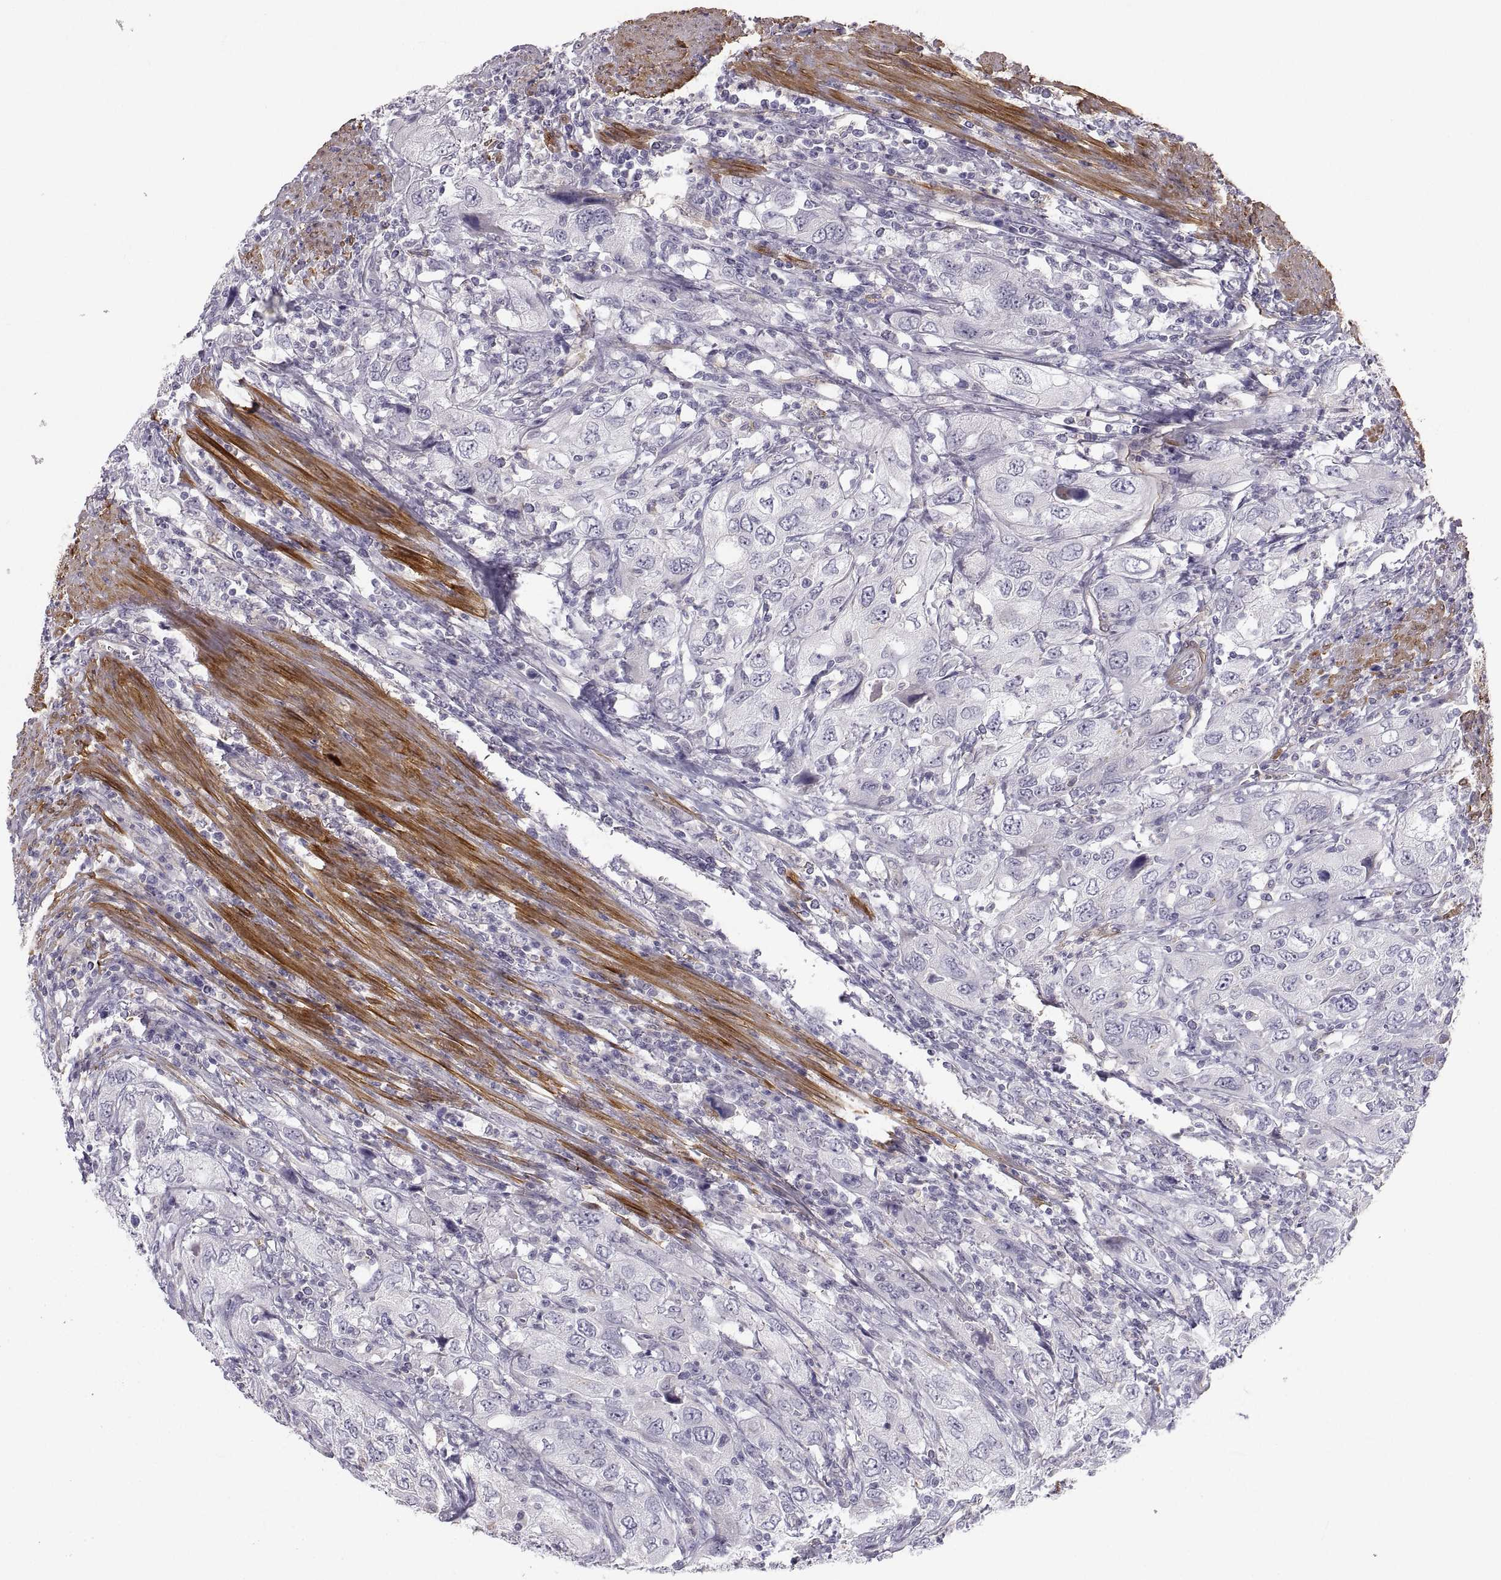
{"staining": {"intensity": "negative", "quantity": "none", "location": "none"}, "tissue": "urothelial cancer", "cell_type": "Tumor cells", "image_type": "cancer", "snomed": [{"axis": "morphology", "description": "Urothelial carcinoma, High grade"}, {"axis": "topography", "description": "Urinary bladder"}], "caption": "Immunohistochemistry micrograph of neoplastic tissue: human urothelial cancer stained with DAB (3,3'-diaminobenzidine) displays no significant protein expression in tumor cells. (Stains: DAB immunohistochemistry with hematoxylin counter stain, Microscopy: brightfield microscopy at high magnification).", "gene": "PGM5", "patient": {"sex": "male", "age": 76}}